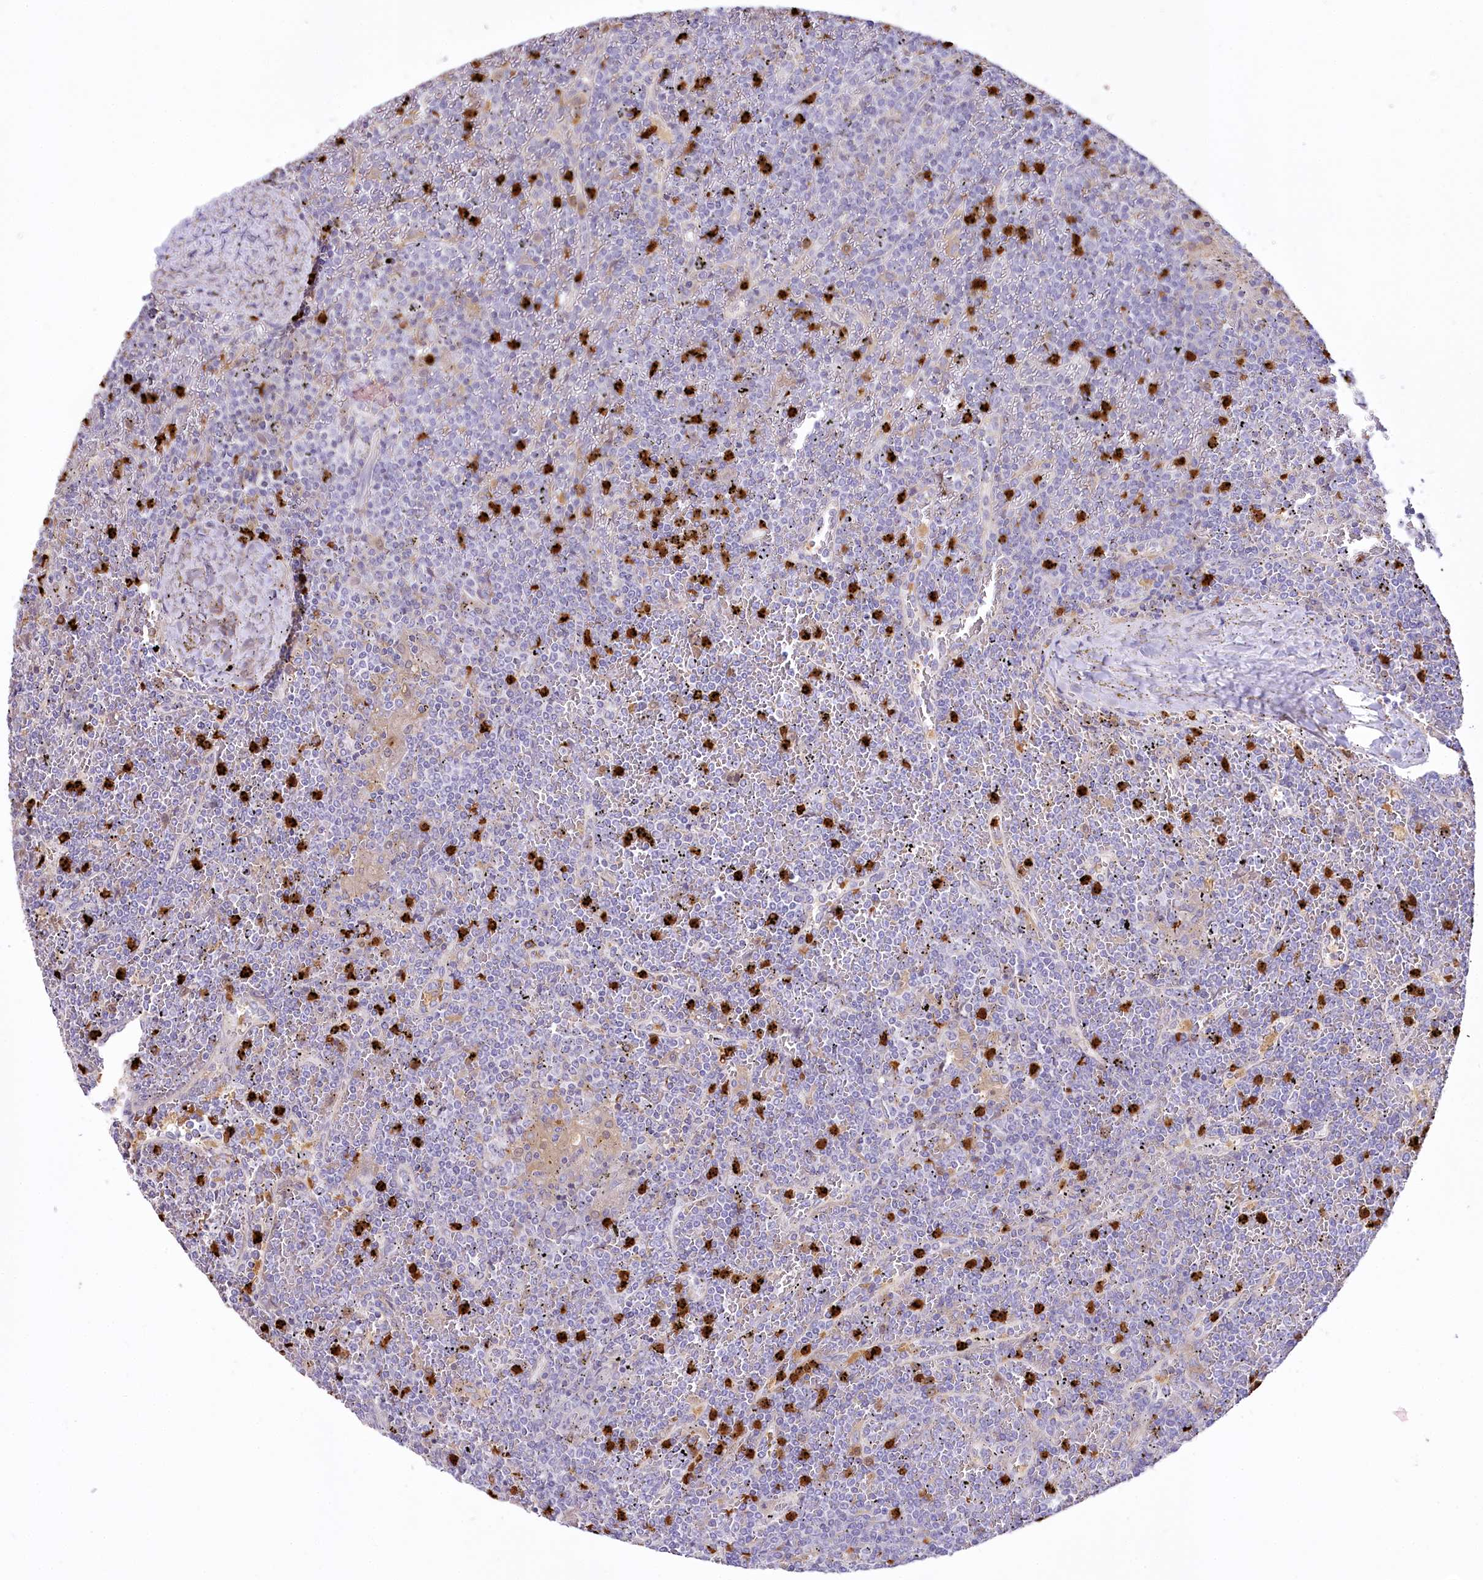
{"staining": {"intensity": "negative", "quantity": "none", "location": "none"}, "tissue": "lymphoma", "cell_type": "Tumor cells", "image_type": "cancer", "snomed": [{"axis": "morphology", "description": "Malignant lymphoma, non-Hodgkin's type, Low grade"}, {"axis": "topography", "description": "Spleen"}], "caption": "The immunohistochemistry micrograph has no significant expression in tumor cells of lymphoma tissue.", "gene": "DPYD", "patient": {"sex": "female", "age": 19}}